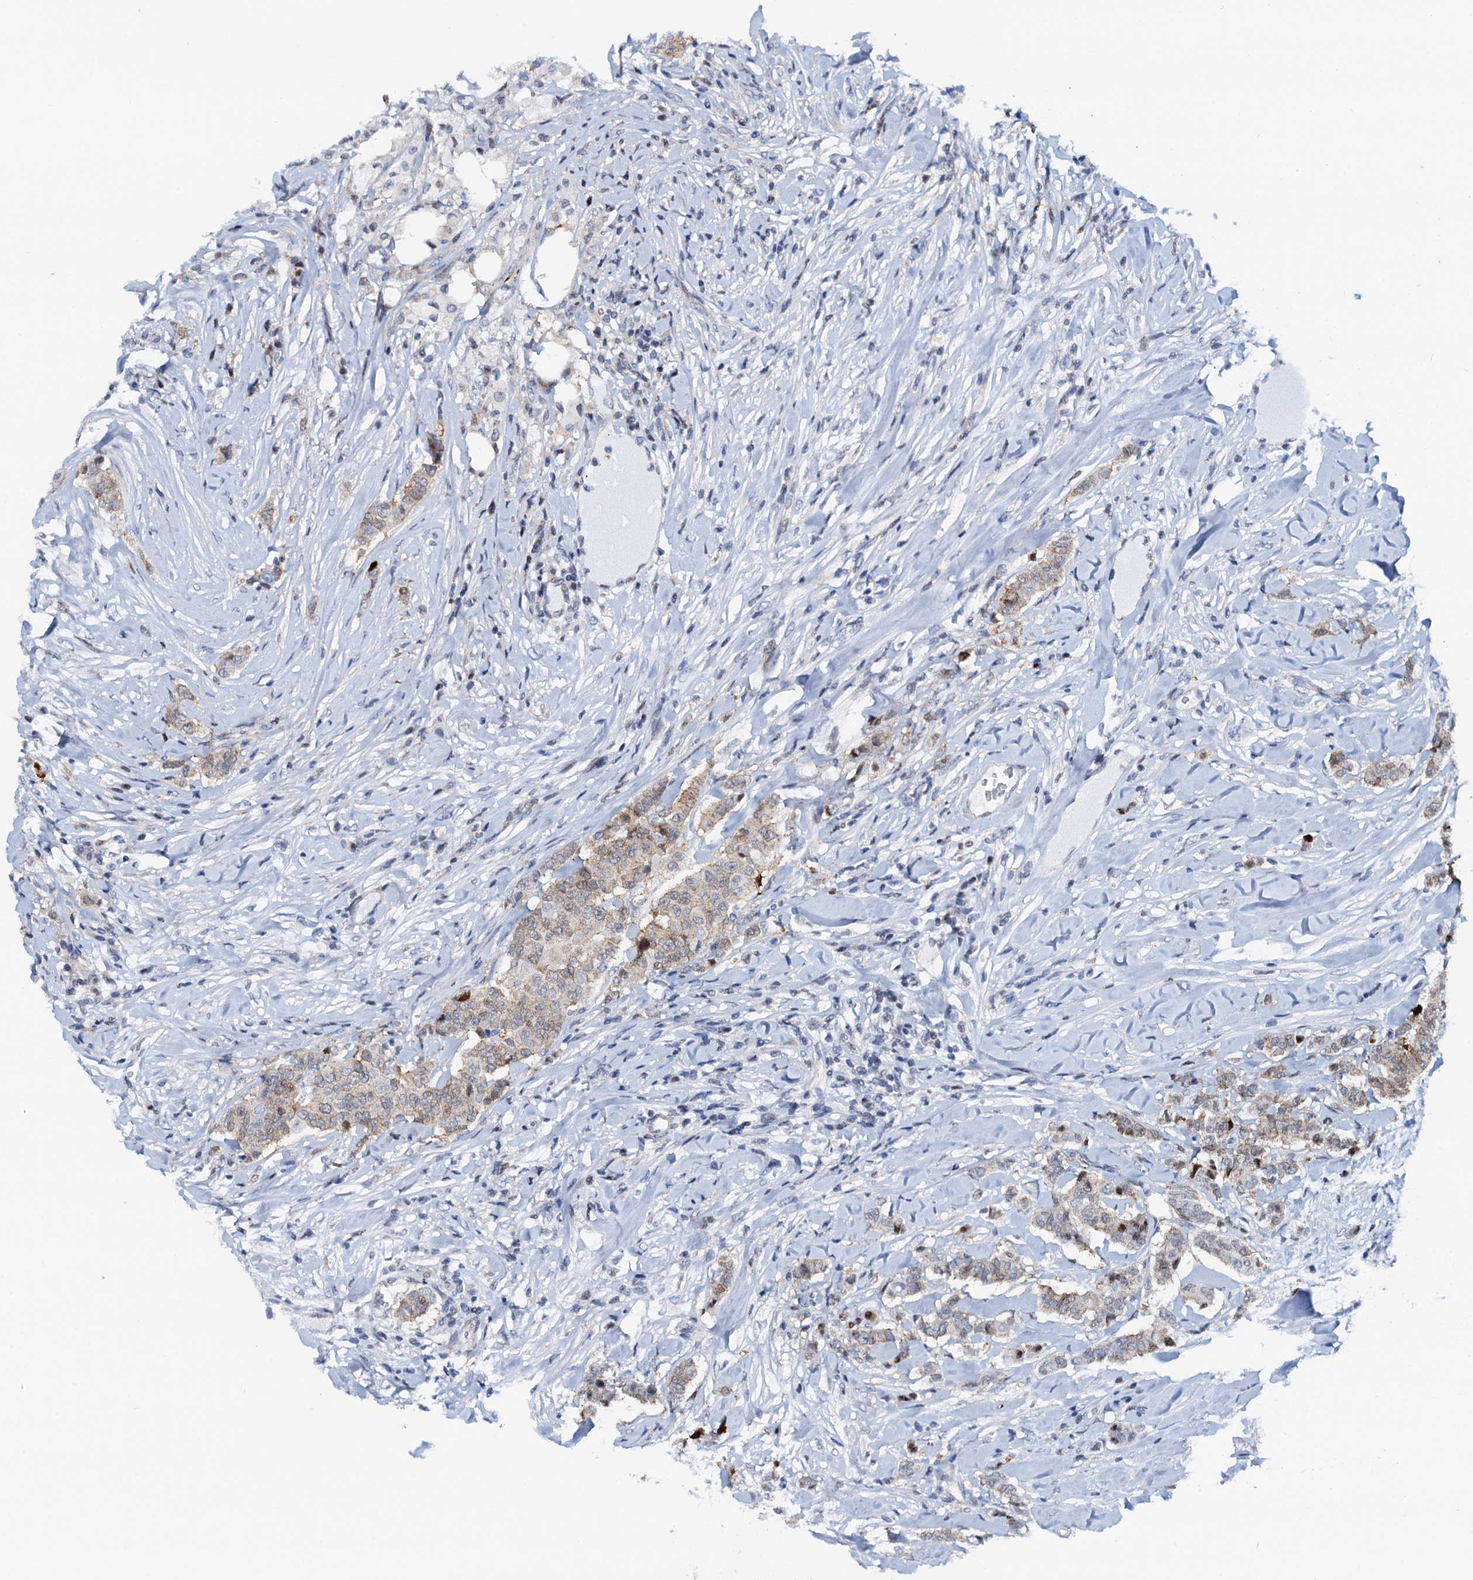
{"staining": {"intensity": "weak", "quantity": "25%-75%", "location": "cytoplasmic/membranous"}, "tissue": "breast cancer", "cell_type": "Tumor cells", "image_type": "cancer", "snomed": [{"axis": "morphology", "description": "Duct carcinoma"}, {"axis": "topography", "description": "Breast"}], "caption": "Human breast intraductal carcinoma stained with a protein marker exhibits weak staining in tumor cells.", "gene": "PTGES3", "patient": {"sex": "female", "age": 40}}